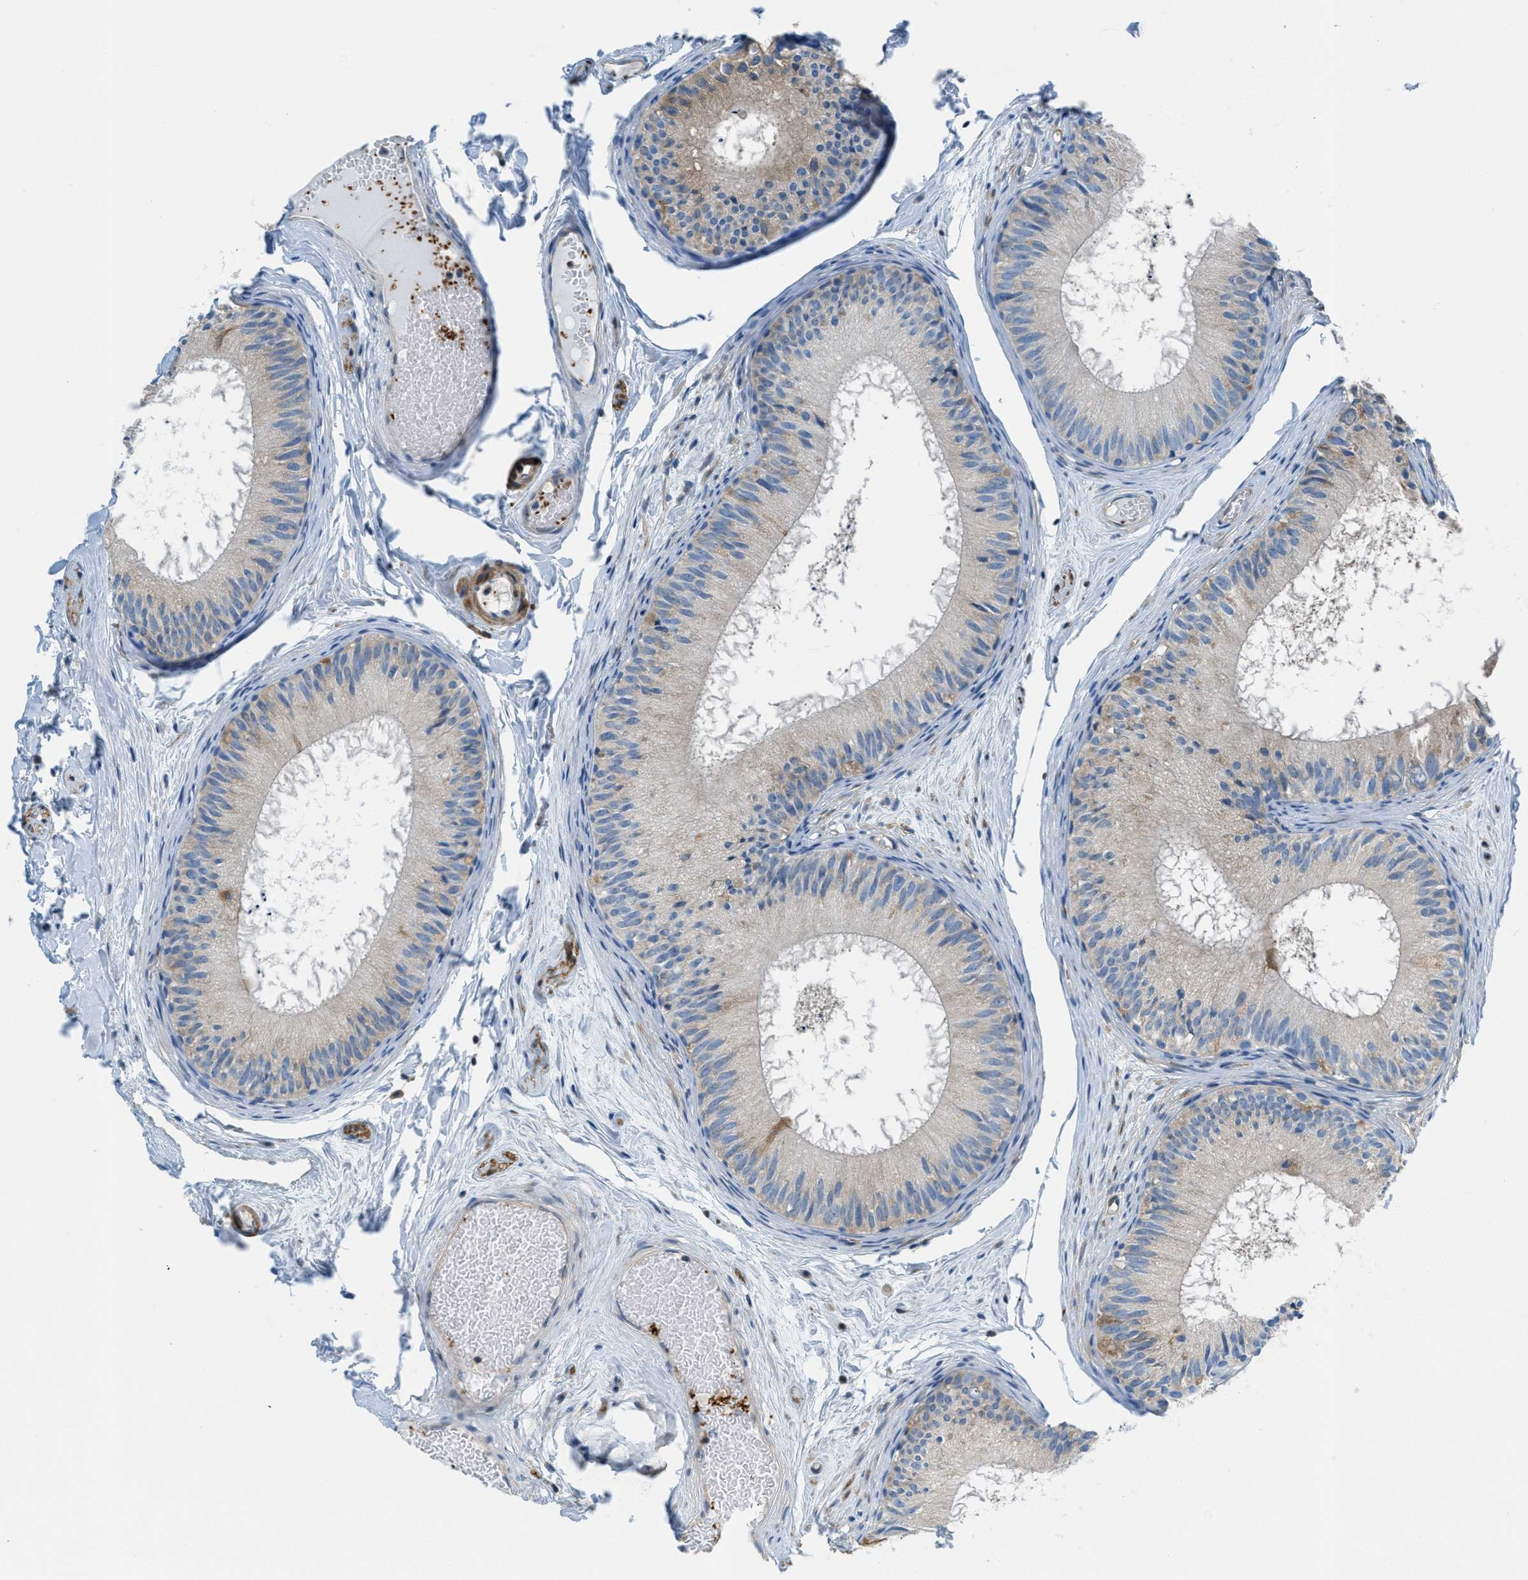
{"staining": {"intensity": "weak", "quantity": "<25%", "location": "cytoplasmic/membranous"}, "tissue": "epididymis", "cell_type": "Glandular cells", "image_type": "normal", "snomed": [{"axis": "morphology", "description": "Normal tissue, NOS"}, {"axis": "topography", "description": "Epididymis"}], "caption": "A high-resolution histopathology image shows immunohistochemistry (IHC) staining of normal epididymis, which shows no significant positivity in glandular cells.", "gene": "MAPRE2", "patient": {"sex": "male", "age": 46}}